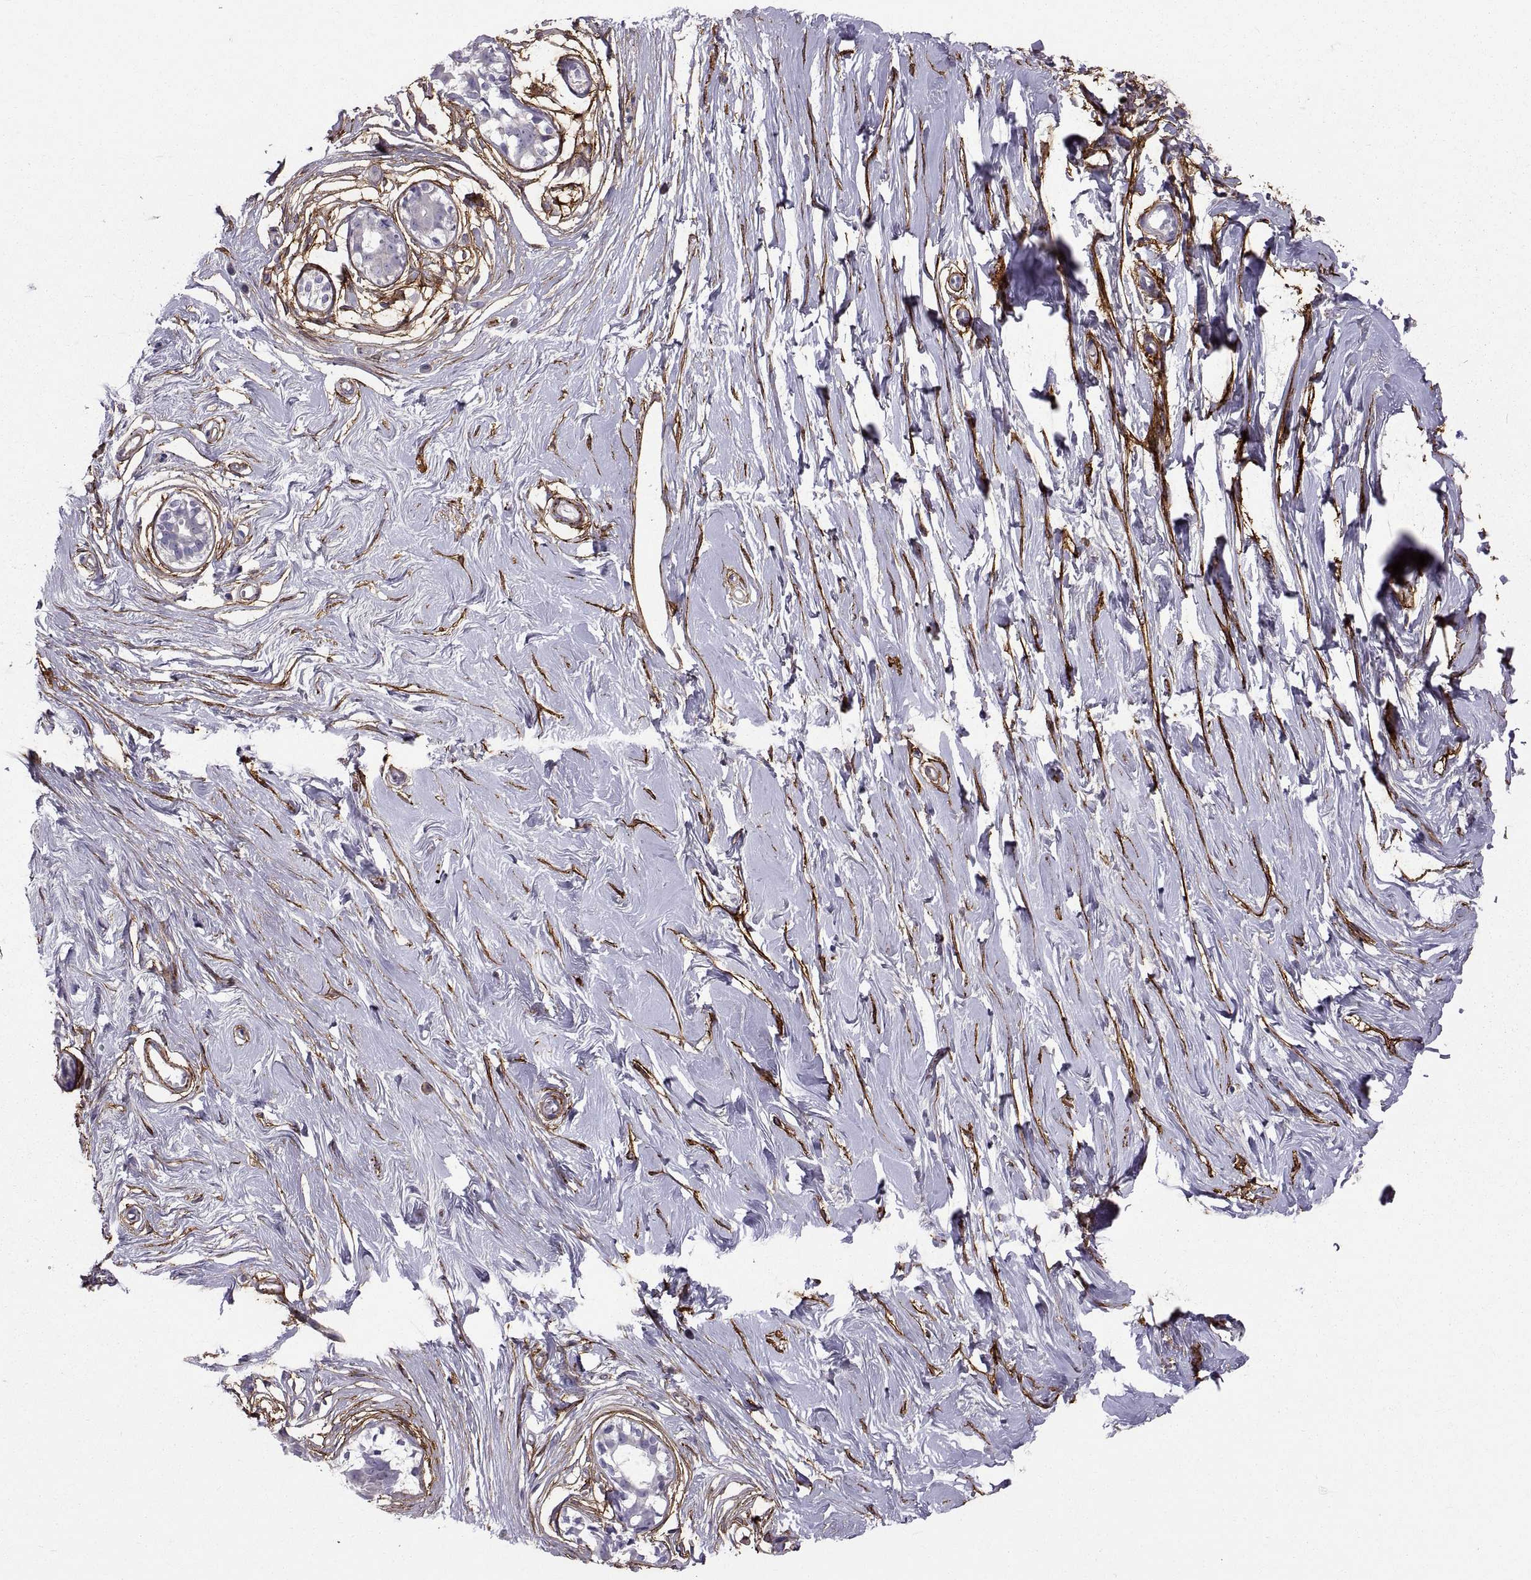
{"staining": {"intensity": "negative", "quantity": "none", "location": "none"}, "tissue": "breast", "cell_type": "Adipocytes", "image_type": "normal", "snomed": [{"axis": "morphology", "description": "Normal tissue, NOS"}, {"axis": "topography", "description": "Breast"}], "caption": "Breast stained for a protein using immunohistochemistry (IHC) displays no expression adipocytes.", "gene": "EMILIN2", "patient": {"sex": "female", "age": 49}}